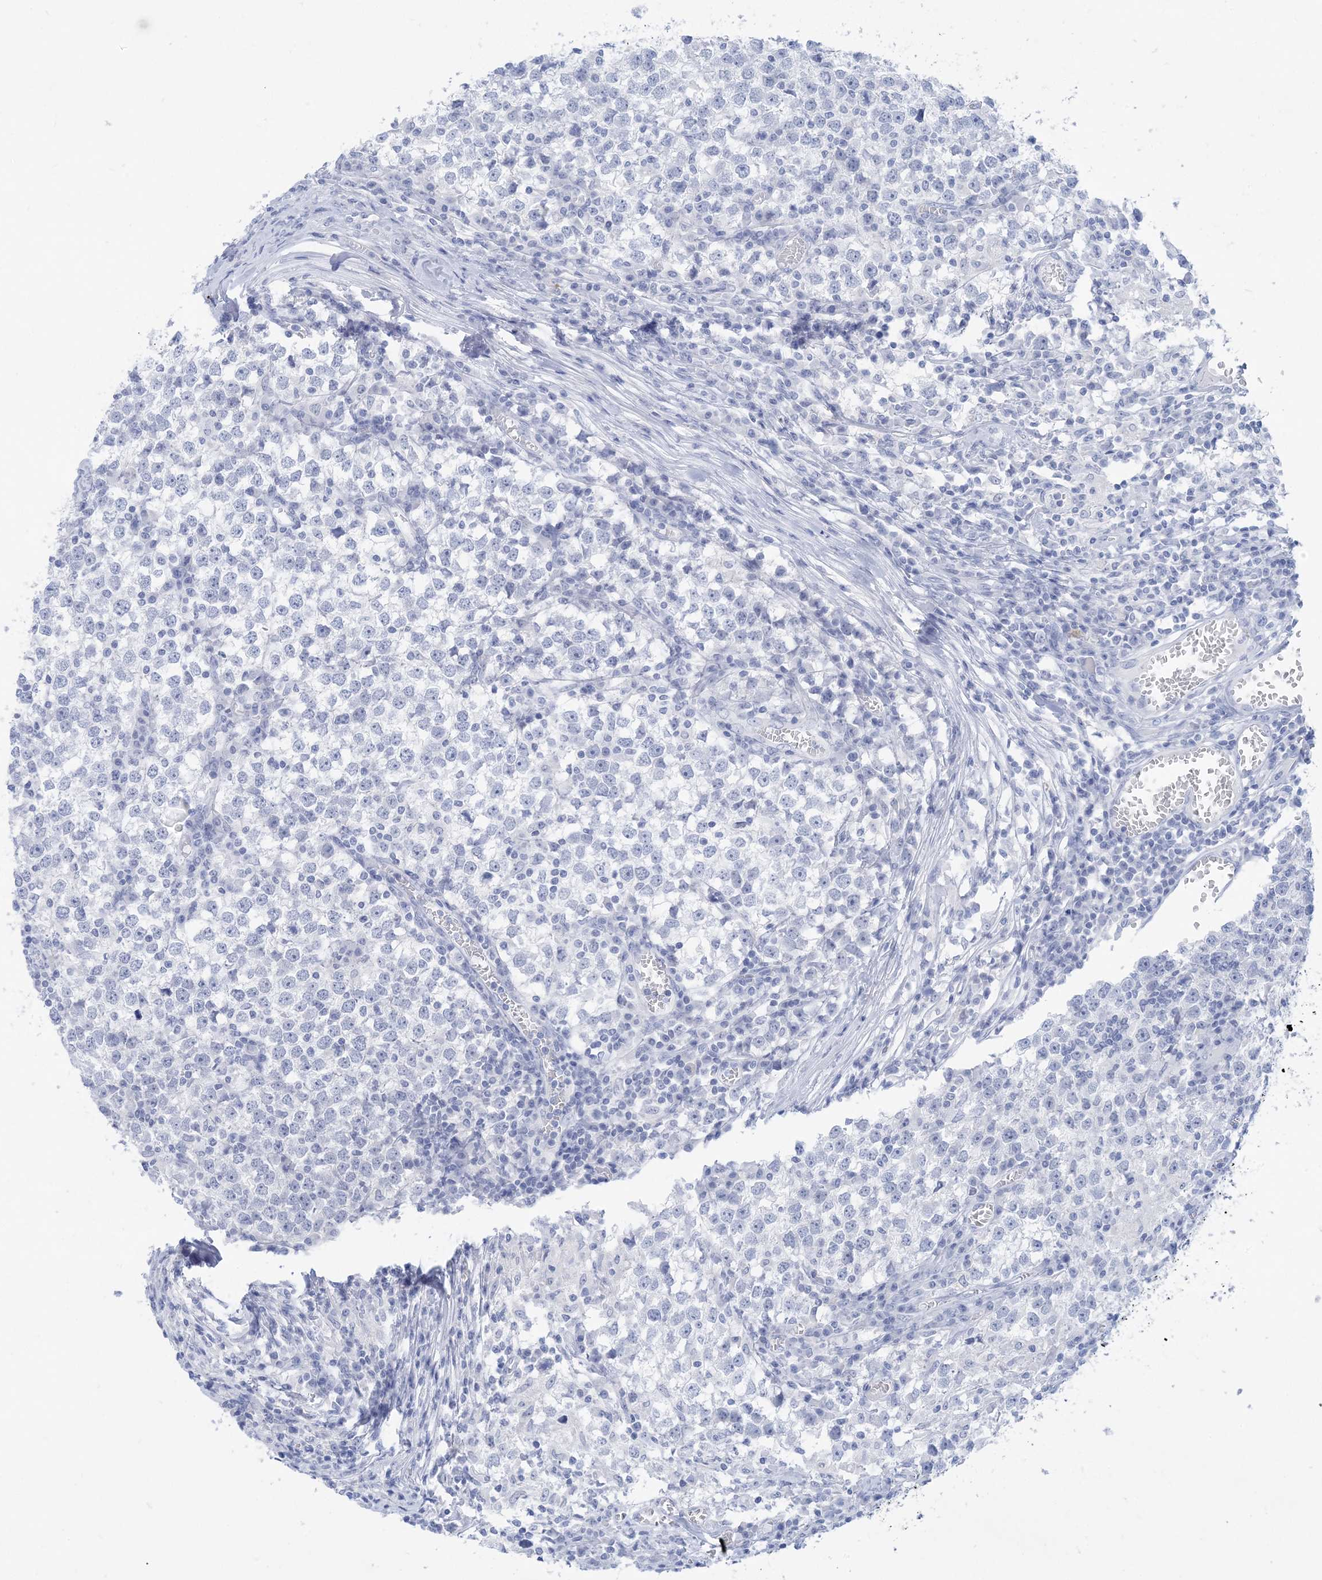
{"staining": {"intensity": "negative", "quantity": "none", "location": "none"}, "tissue": "testis cancer", "cell_type": "Tumor cells", "image_type": "cancer", "snomed": [{"axis": "morphology", "description": "Seminoma, NOS"}, {"axis": "topography", "description": "Testis"}], "caption": "IHC photomicrograph of neoplastic tissue: testis seminoma stained with DAB (3,3'-diaminobenzidine) shows no significant protein staining in tumor cells. The staining is performed using DAB (3,3'-diaminobenzidine) brown chromogen with nuclei counter-stained in using hematoxylin.", "gene": "SH3YL1", "patient": {"sex": "male", "age": 65}}